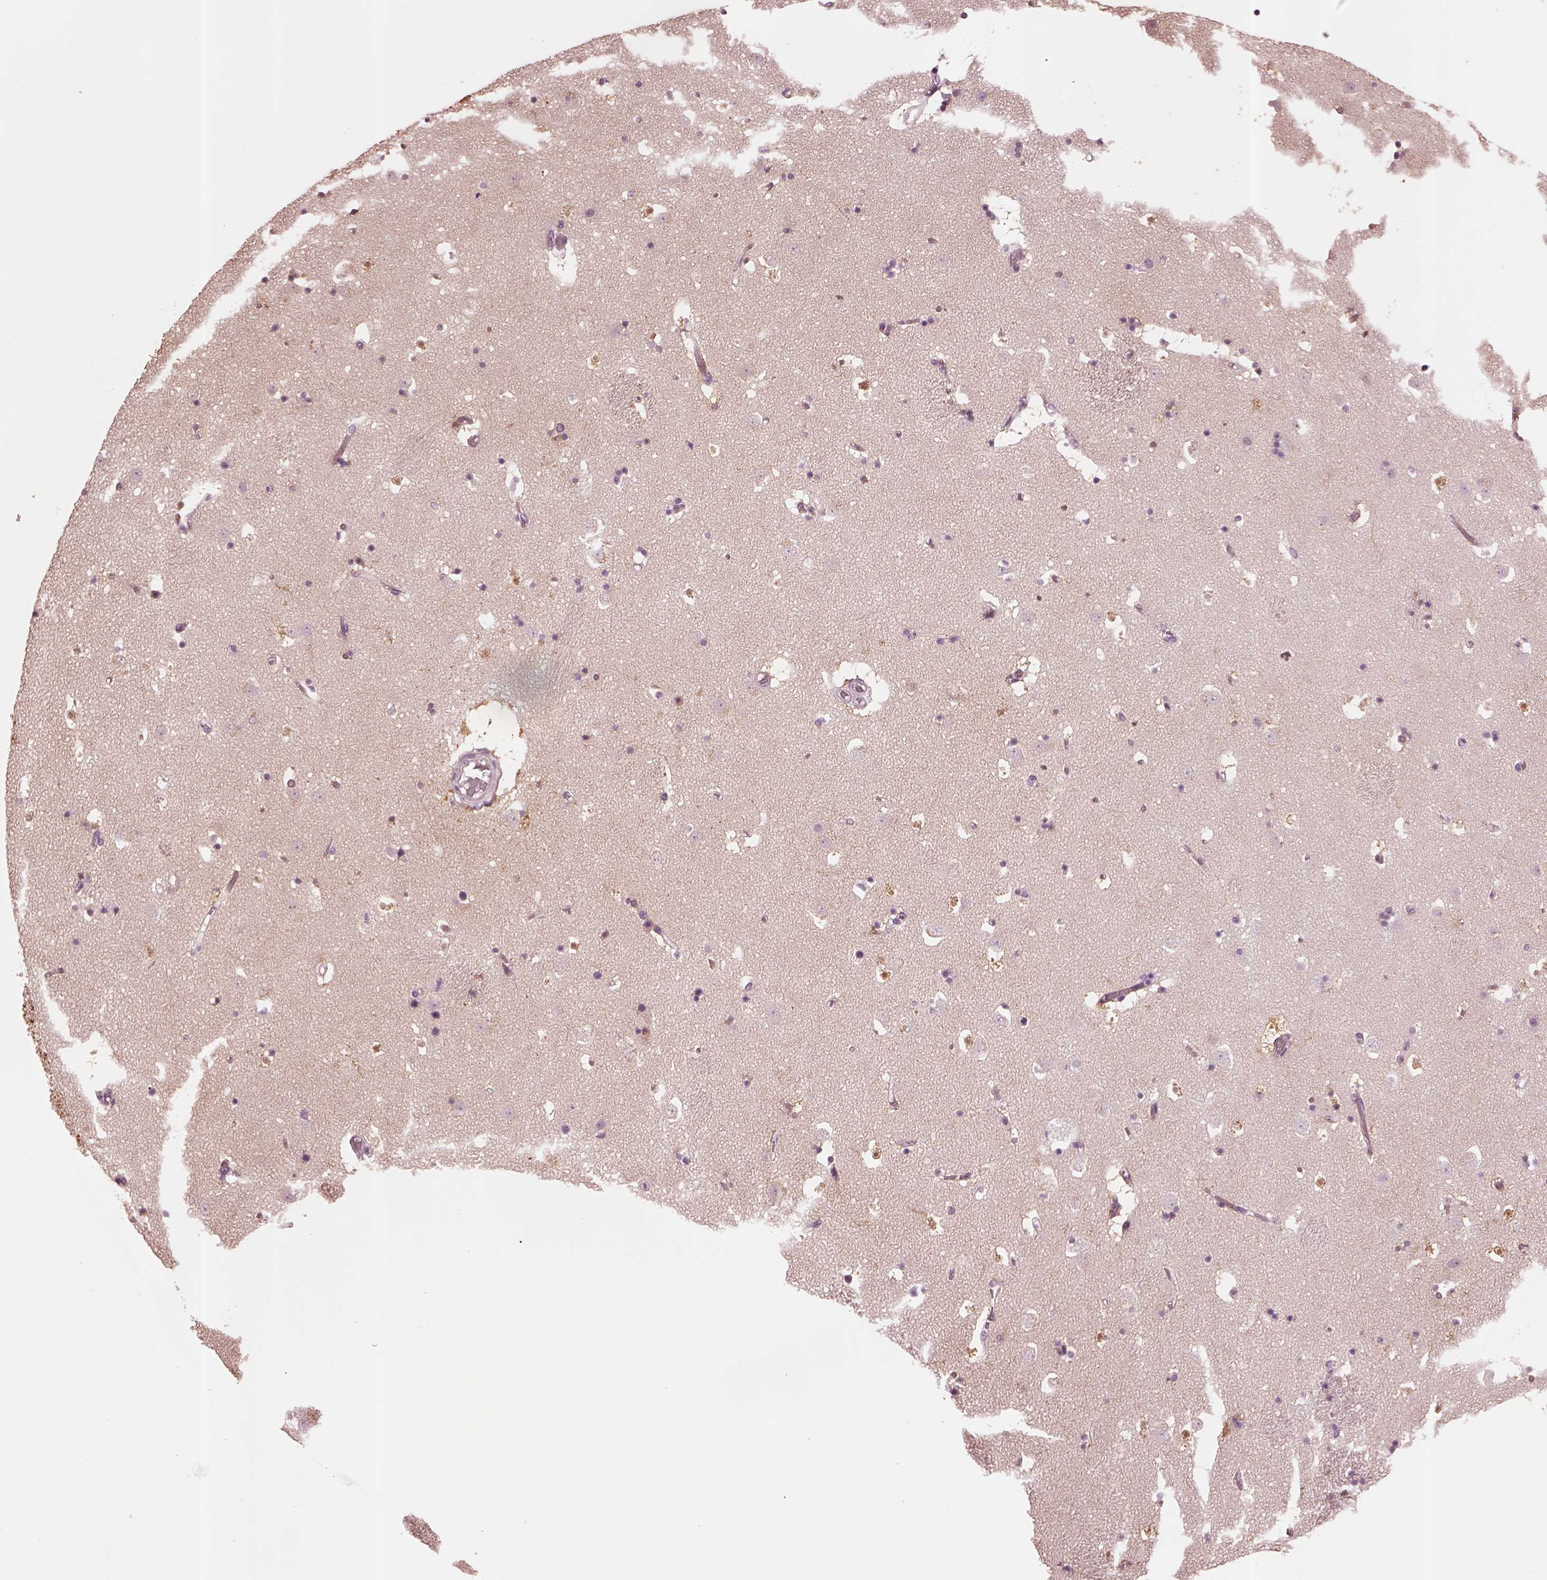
{"staining": {"intensity": "strong", "quantity": "<25%", "location": "cytoplasmic/membranous"}, "tissue": "caudate", "cell_type": "Glial cells", "image_type": "normal", "snomed": [{"axis": "morphology", "description": "Normal tissue, NOS"}, {"axis": "topography", "description": "Lateral ventricle wall"}], "caption": "Immunohistochemical staining of benign caudate demonstrates medium levels of strong cytoplasmic/membranous staining in about <25% of glial cells.", "gene": "SLC6A17", "patient": {"sex": "female", "age": 42}}